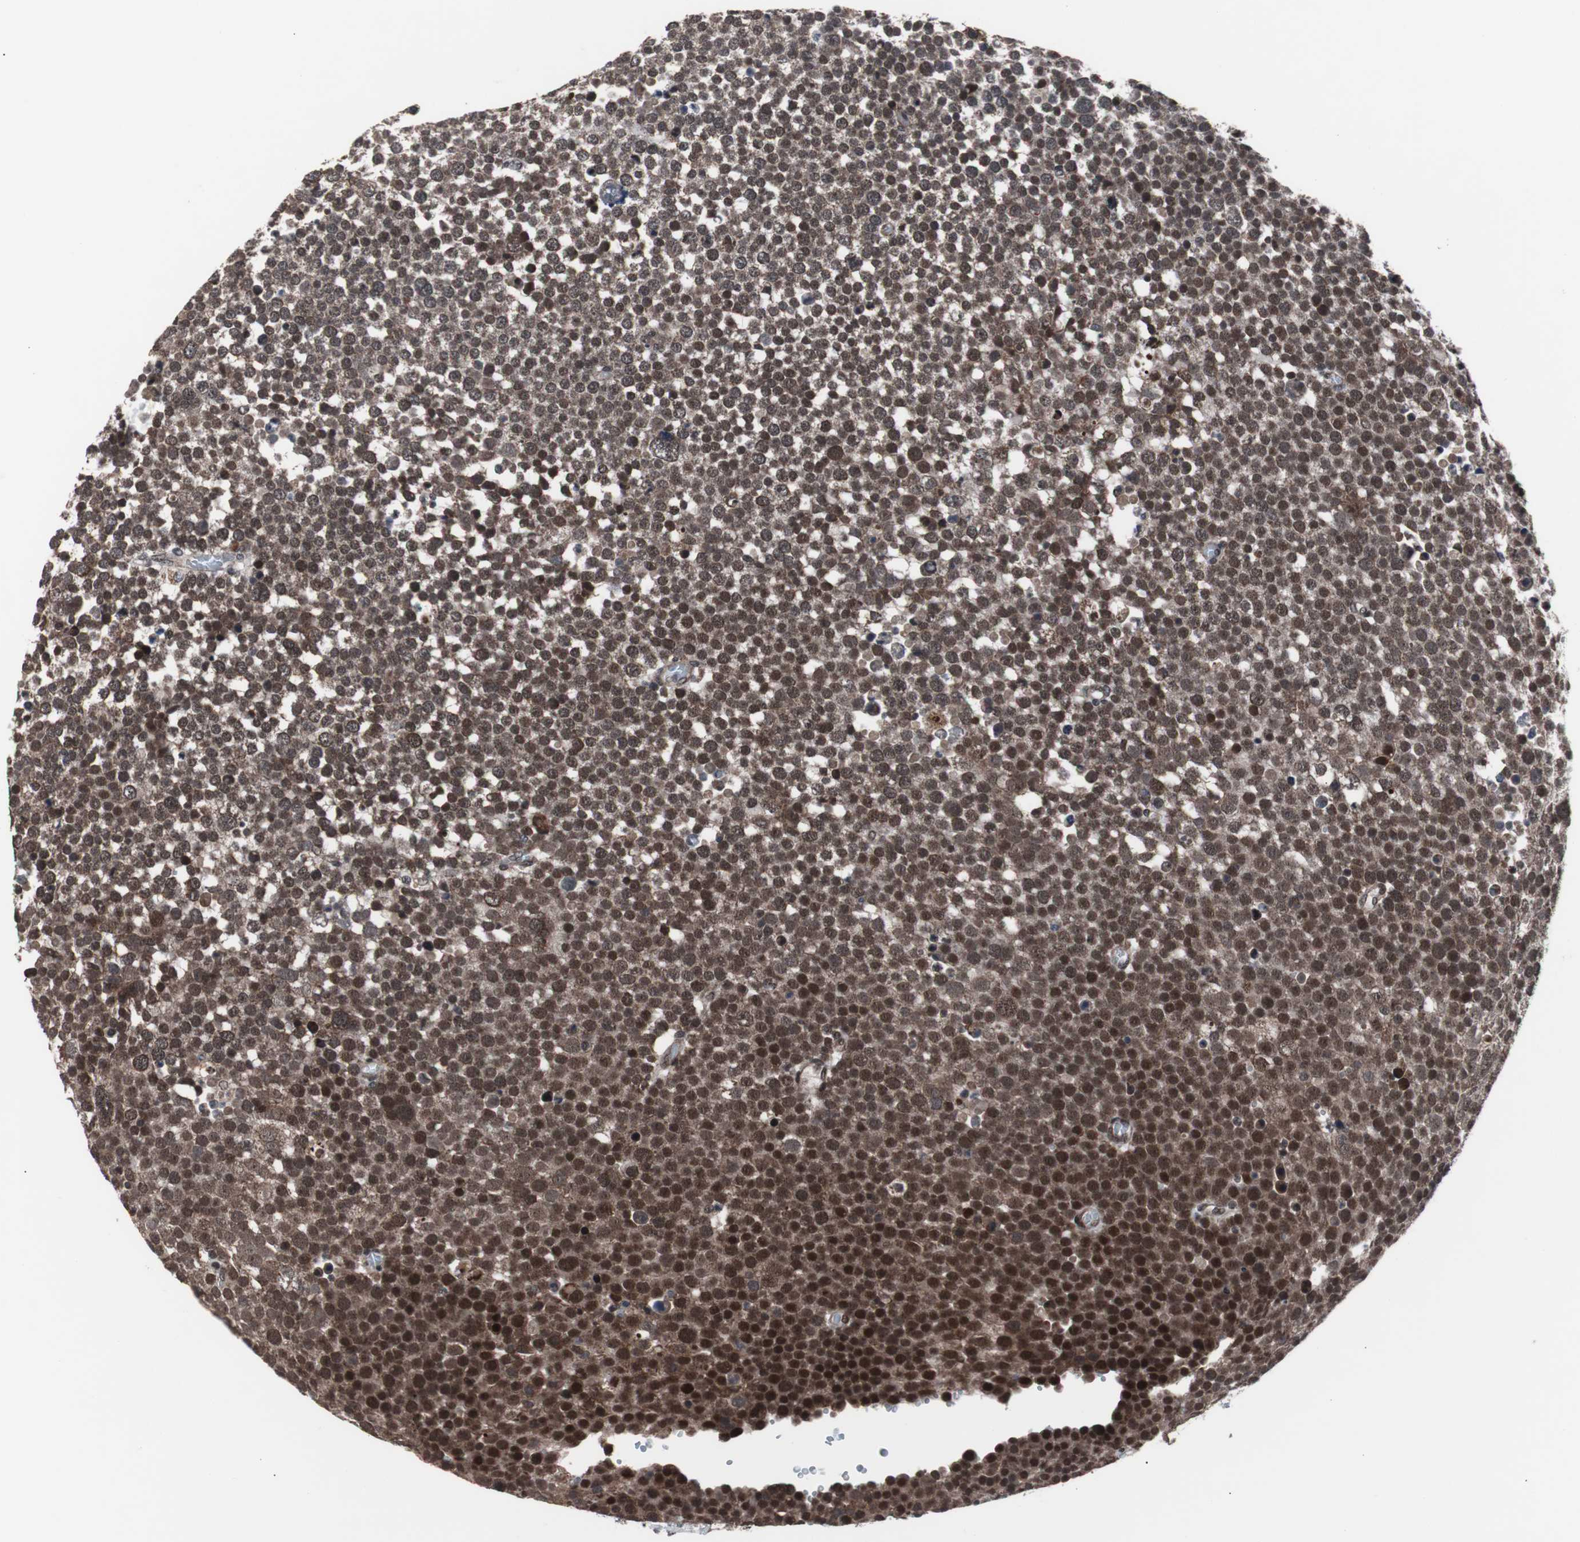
{"staining": {"intensity": "strong", "quantity": ">75%", "location": "nuclear"}, "tissue": "testis cancer", "cell_type": "Tumor cells", "image_type": "cancer", "snomed": [{"axis": "morphology", "description": "Seminoma, NOS"}, {"axis": "topography", "description": "Testis"}], "caption": "Testis cancer was stained to show a protein in brown. There is high levels of strong nuclear expression in approximately >75% of tumor cells.", "gene": "GTF2F2", "patient": {"sex": "male", "age": 71}}